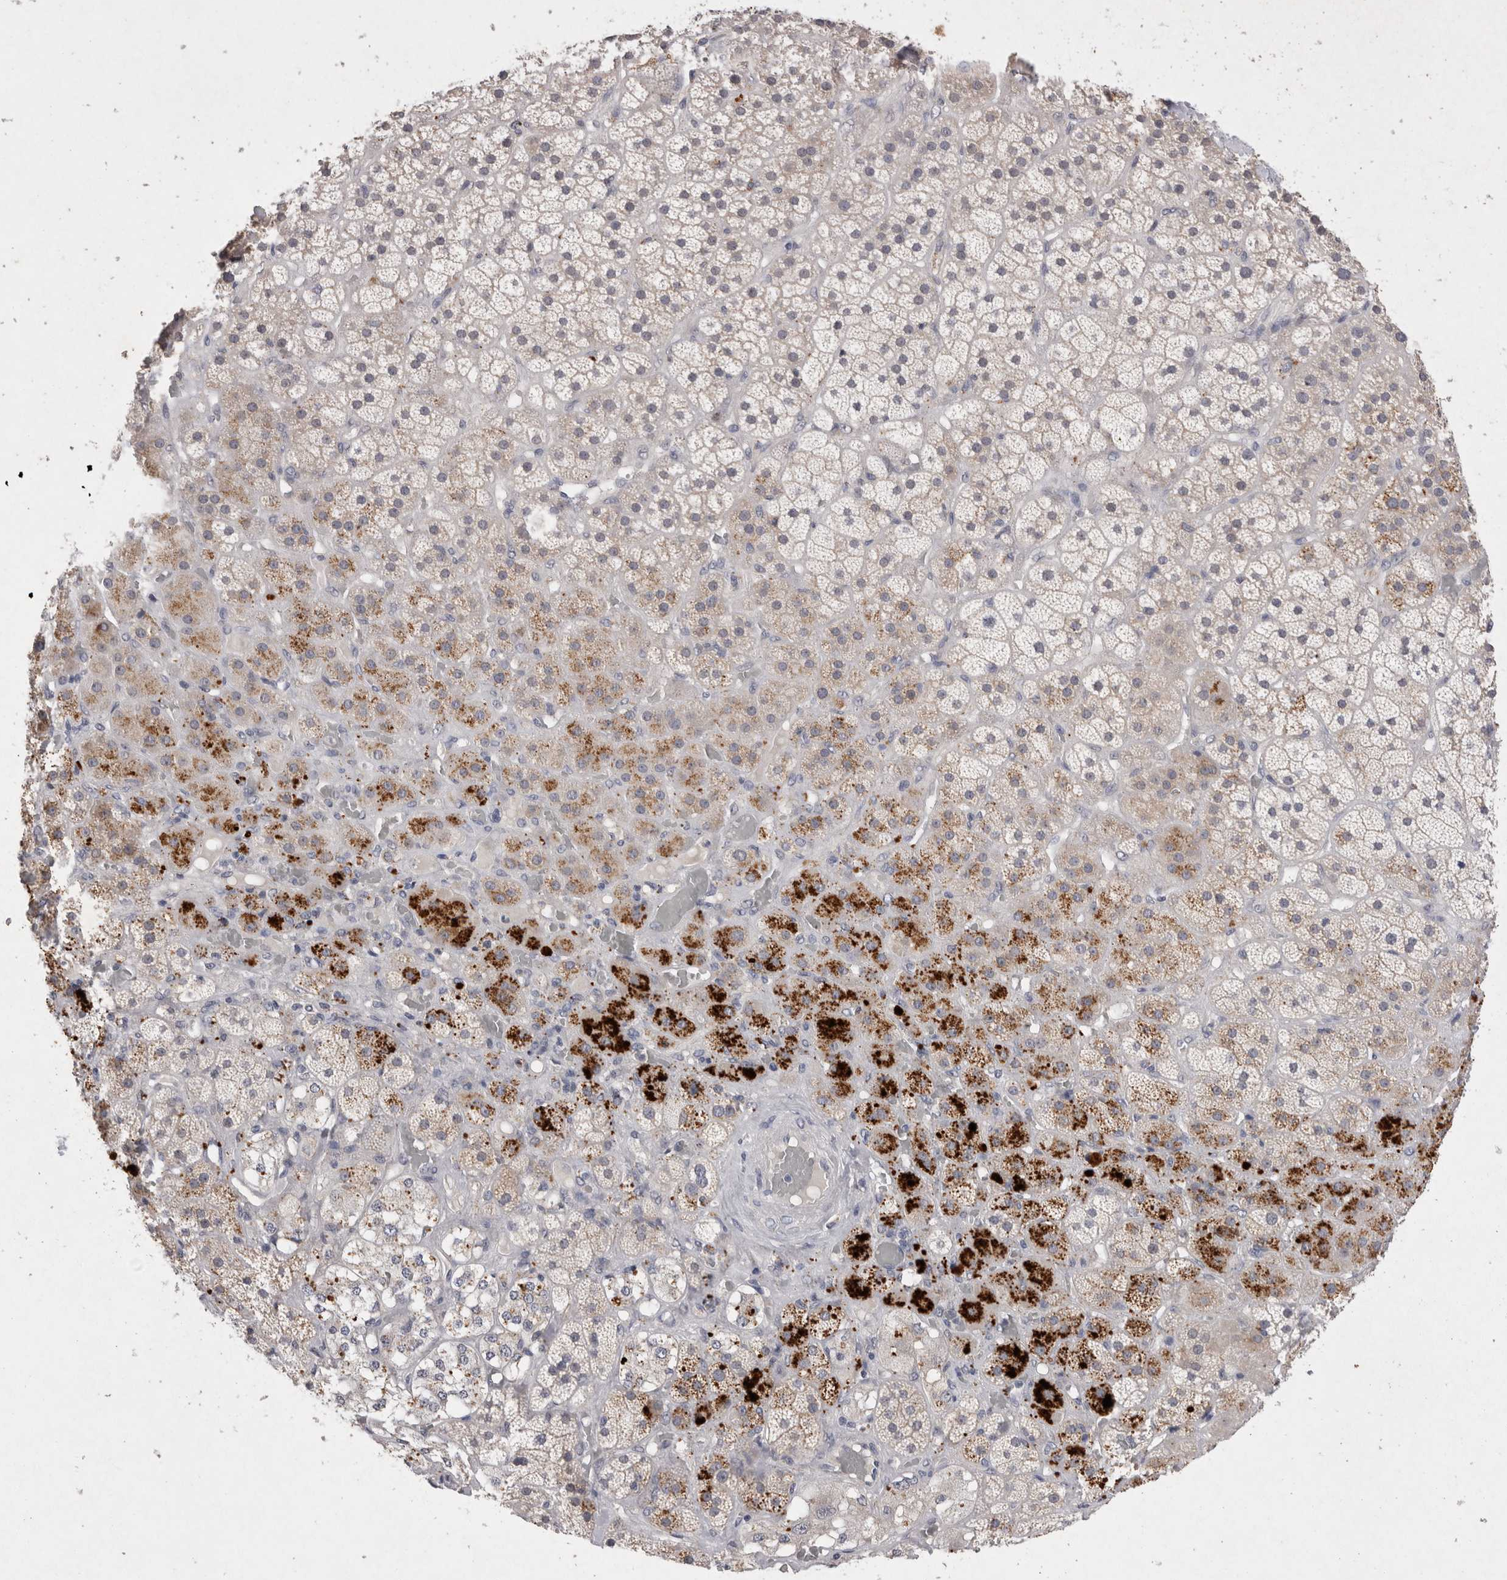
{"staining": {"intensity": "moderate", "quantity": "<25%", "location": "cytoplasmic/membranous"}, "tissue": "adrenal gland", "cell_type": "Glandular cells", "image_type": "normal", "snomed": [{"axis": "morphology", "description": "Normal tissue, NOS"}, {"axis": "topography", "description": "Adrenal gland"}], "caption": "Approximately <25% of glandular cells in unremarkable adrenal gland exhibit moderate cytoplasmic/membranous protein expression as visualized by brown immunohistochemical staining.", "gene": "RASSF3", "patient": {"sex": "male", "age": 57}}